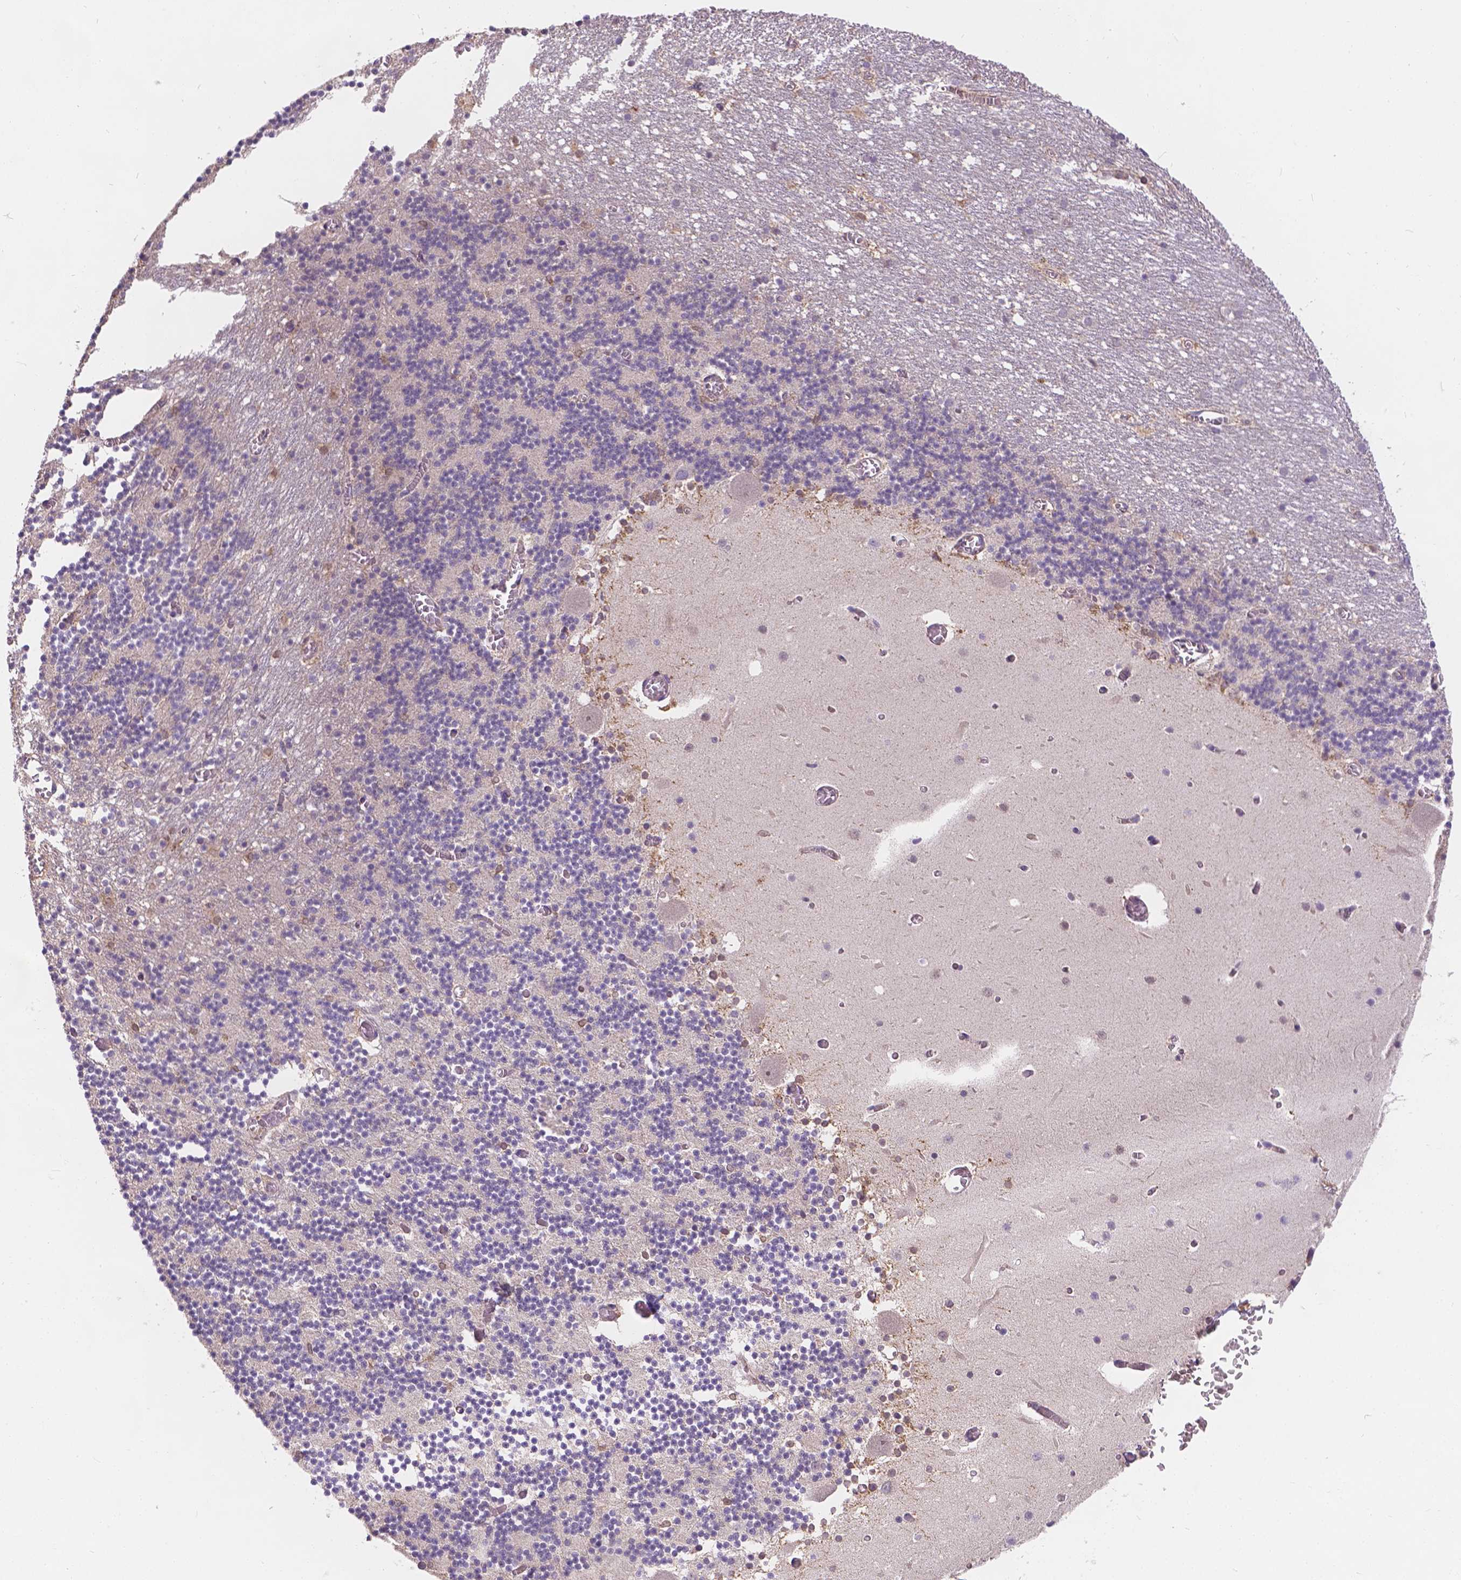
{"staining": {"intensity": "negative", "quantity": "none", "location": "none"}, "tissue": "cerebellum", "cell_type": "Cells in granular layer", "image_type": "normal", "snomed": [{"axis": "morphology", "description": "Normal tissue, NOS"}, {"axis": "topography", "description": "Cerebellum"}], "caption": "An image of cerebellum stained for a protein displays no brown staining in cells in granular layer. (IHC, brightfield microscopy, high magnification).", "gene": "CDK10", "patient": {"sex": "female", "age": 28}}